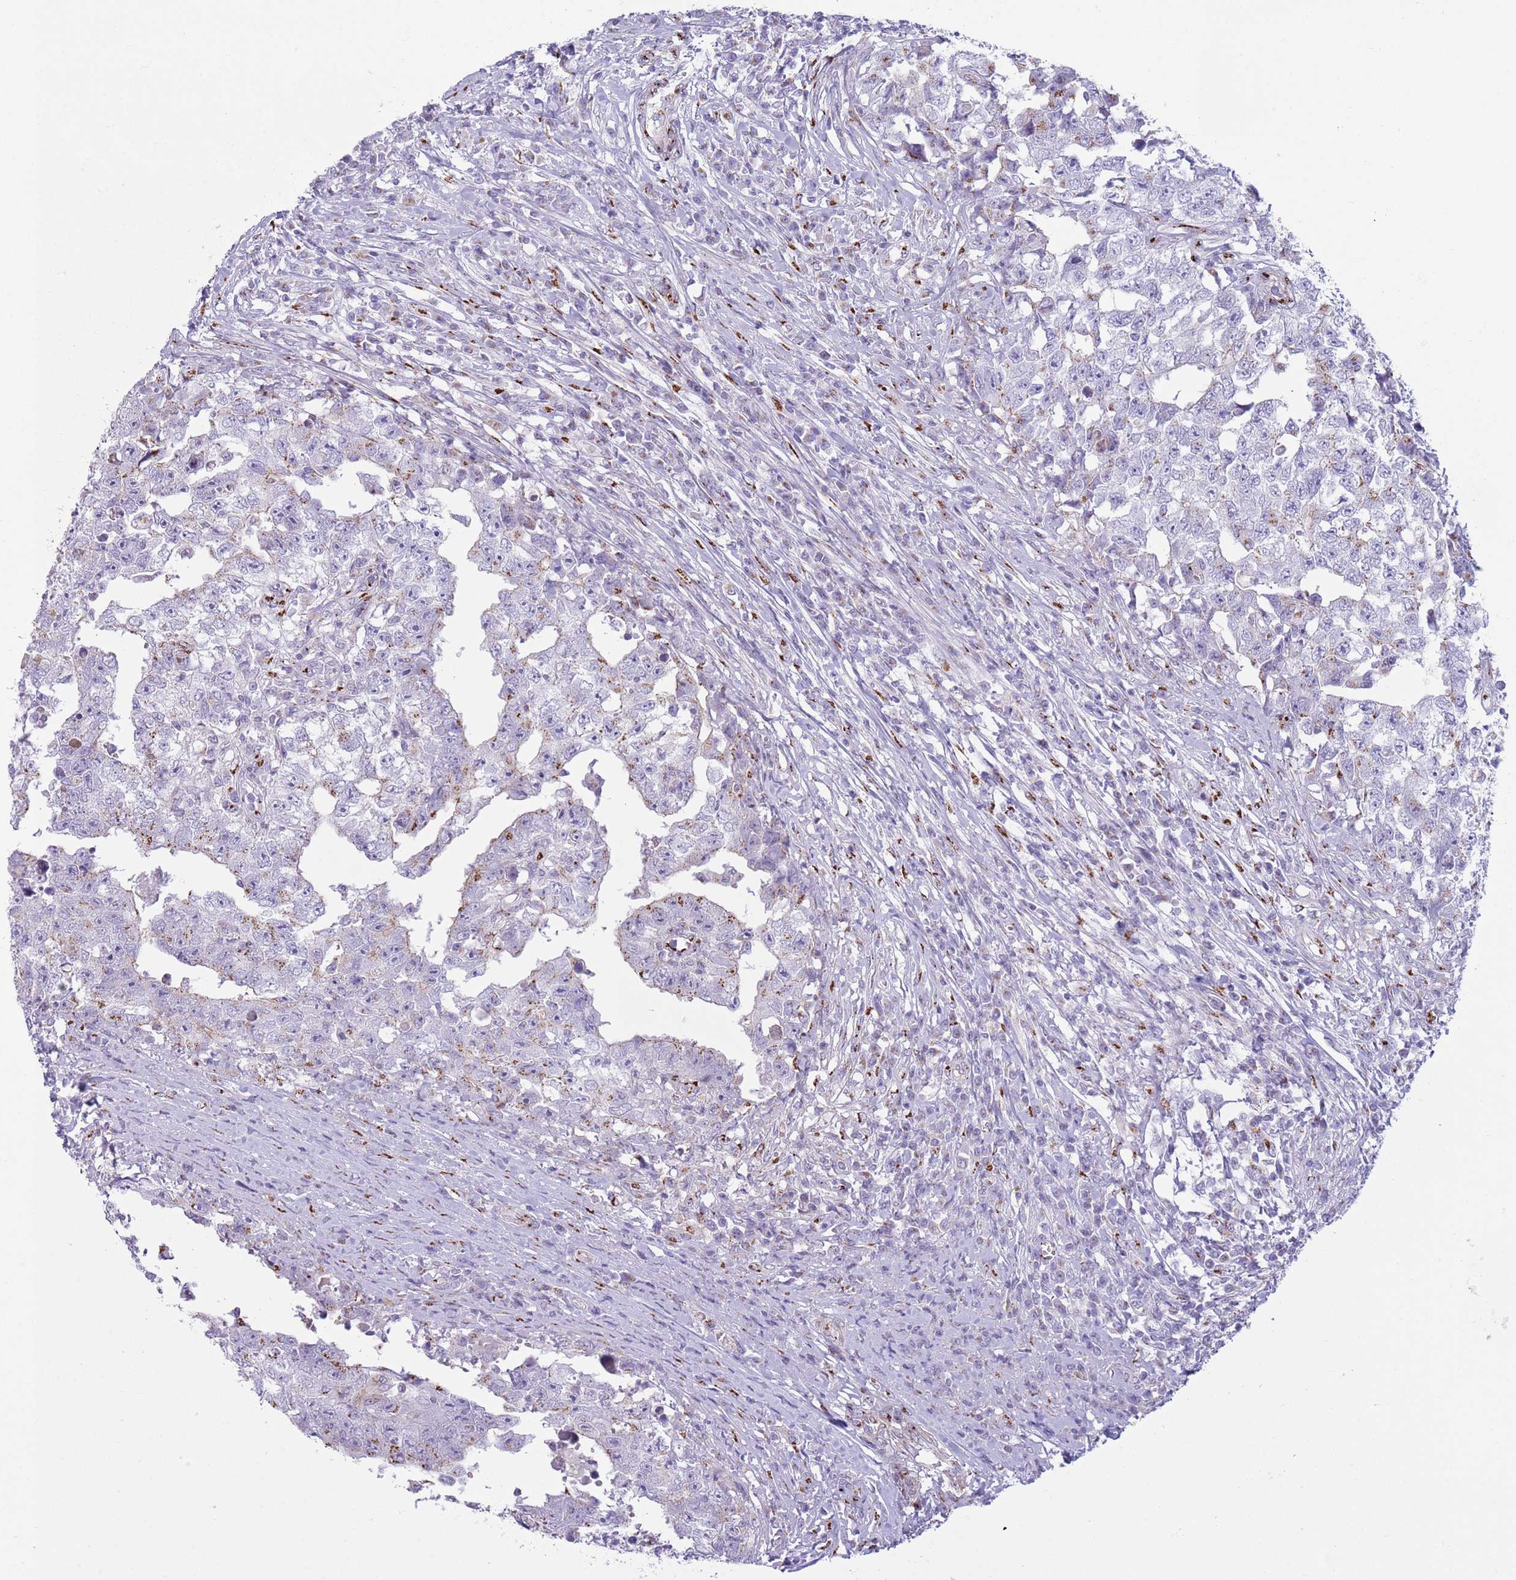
{"staining": {"intensity": "moderate", "quantity": "<25%", "location": "cytoplasmic/membranous"}, "tissue": "testis cancer", "cell_type": "Tumor cells", "image_type": "cancer", "snomed": [{"axis": "morphology", "description": "Carcinoma, Embryonal, NOS"}, {"axis": "topography", "description": "Testis"}], "caption": "Immunohistochemistry (IHC) photomicrograph of neoplastic tissue: human testis cancer stained using IHC exhibits low levels of moderate protein expression localized specifically in the cytoplasmic/membranous of tumor cells, appearing as a cytoplasmic/membranous brown color.", "gene": "C20orf96", "patient": {"sex": "male", "age": 25}}